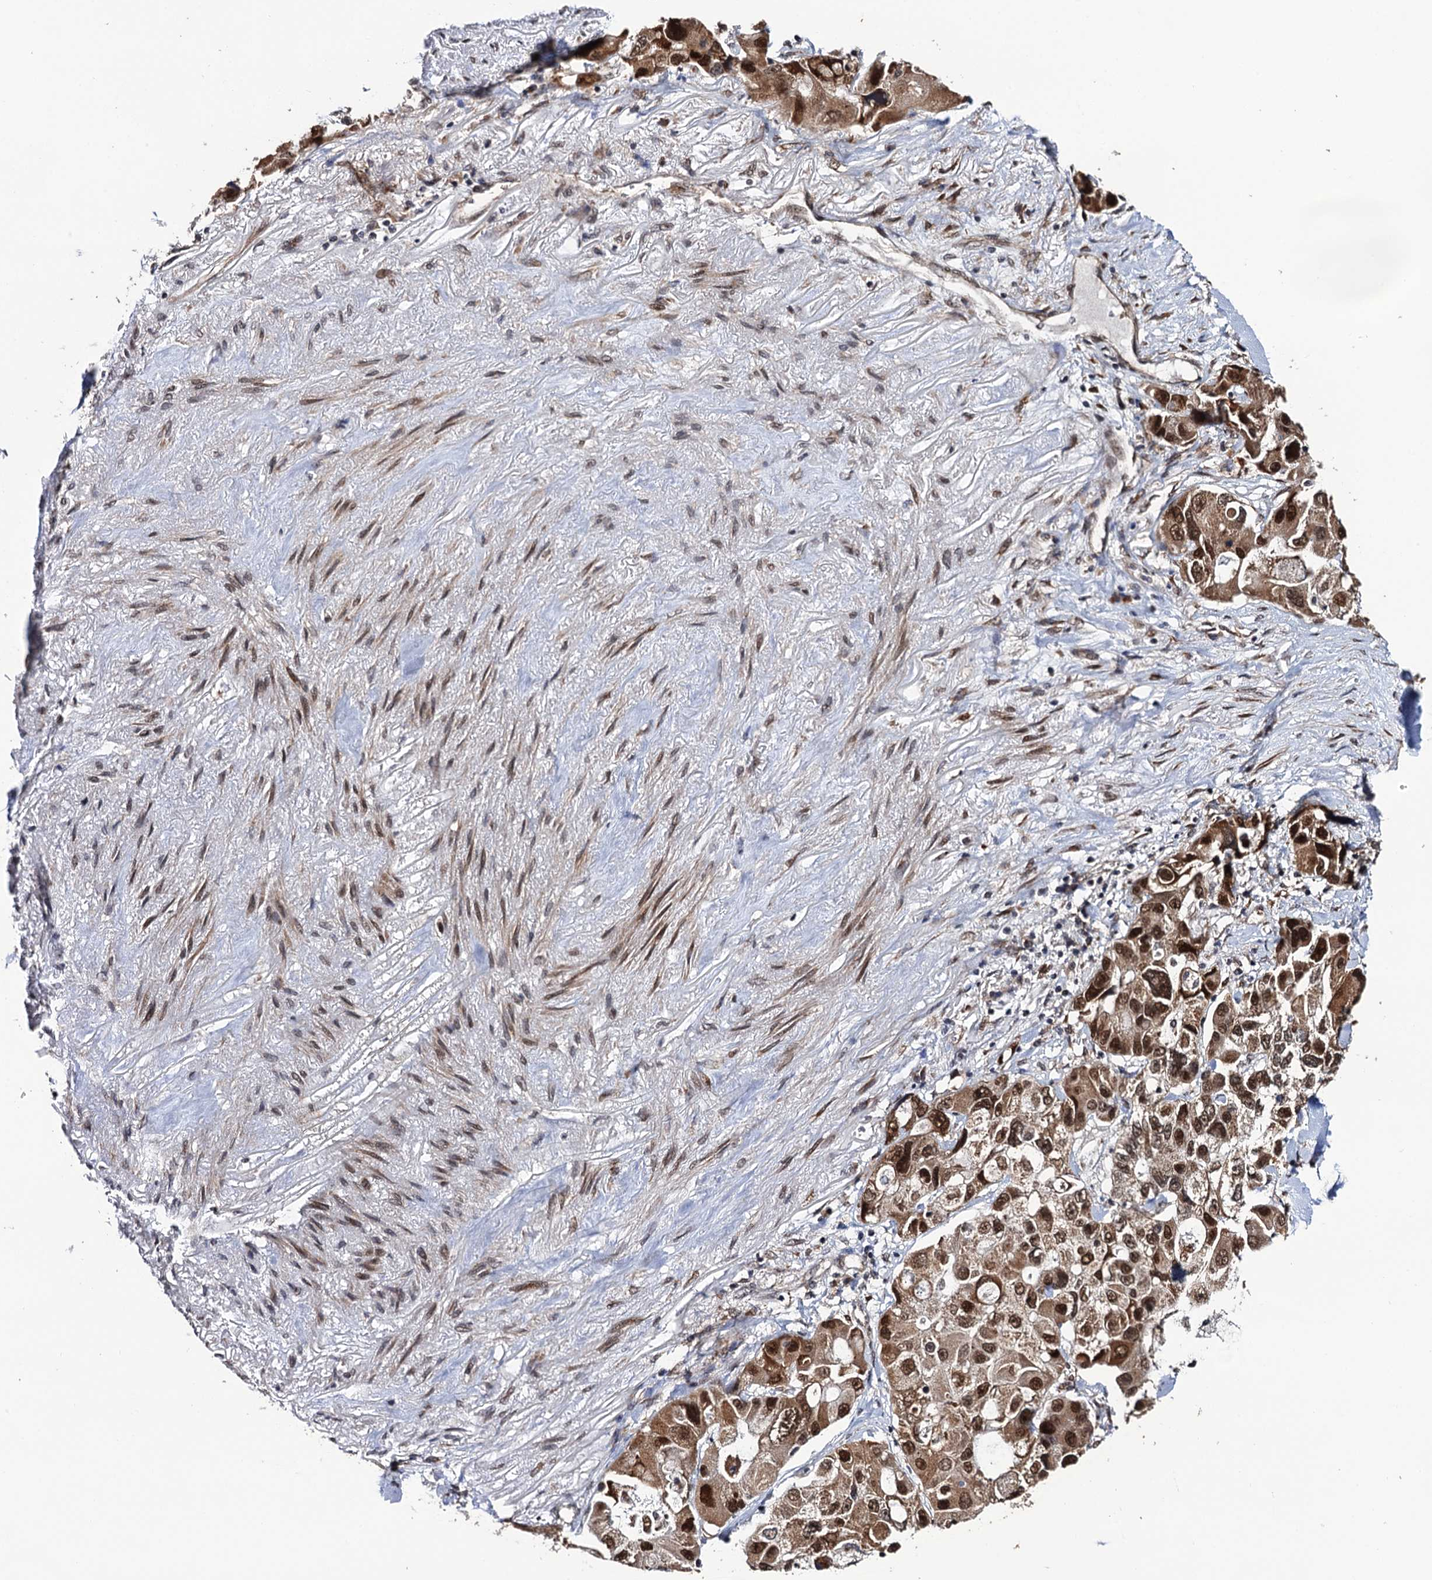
{"staining": {"intensity": "strong", "quantity": ">75%", "location": "cytoplasmic/membranous,nuclear"}, "tissue": "lung cancer", "cell_type": "Tumor cells", "image_type": "cancer", "snomed": [{"axis": "morphology", "description": "Adenocarcinoma, NOS"}, {"axis": "topography", "description": "Lung"}], "caption": "An immunohistochemistry (IHC) histopathology image of tumor tissue is shown. Protein staining in brown shows strong cytoplasmic/membranous and nuclear positivity in lung cancer (adenocarcinoma) within tumor cells.", "gene": "LRRC63", "patient": {"sex": "female", "age": 54}}